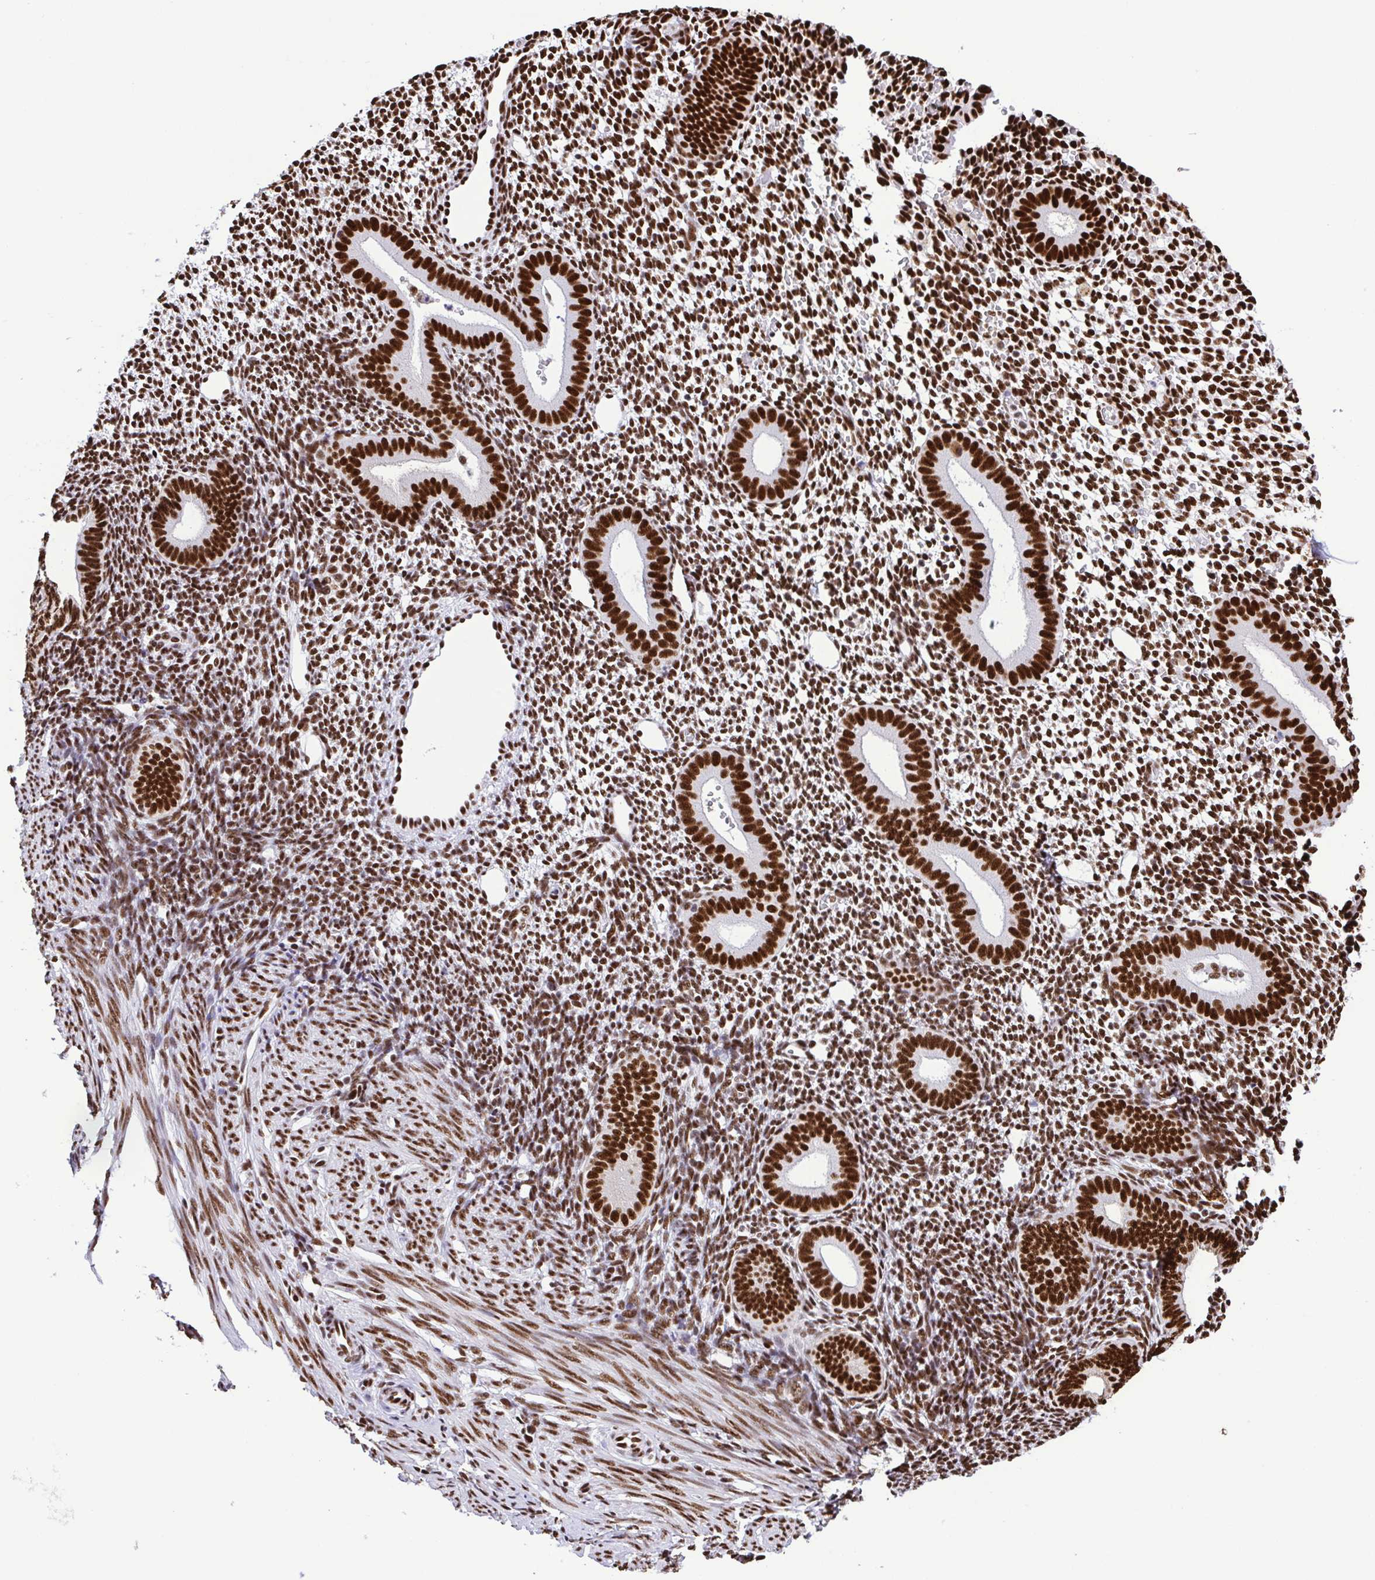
{"staining": {"intensity": "strong", "quantity": ">75%", "location": "nuclear"}, "tissue": "endometrium", "cell_type": "Cells in endometrial stroma", "image_type": "normal", "snomed": [{"axis": "morphology", "description": "Normal tissue, NOS"}, {"axis": "topography", "description": "Endometrium"}], "caption": "DAB immunohistochemical staining of normal endometrium demonstrates strong nuclear protein expression in about >75% of cells in endometrial stroma. Ihc stains the protein in brown and the nuclei are stained blue.", "gene": "TRIM28", "patient": {"sex": "female", "age": 40}}